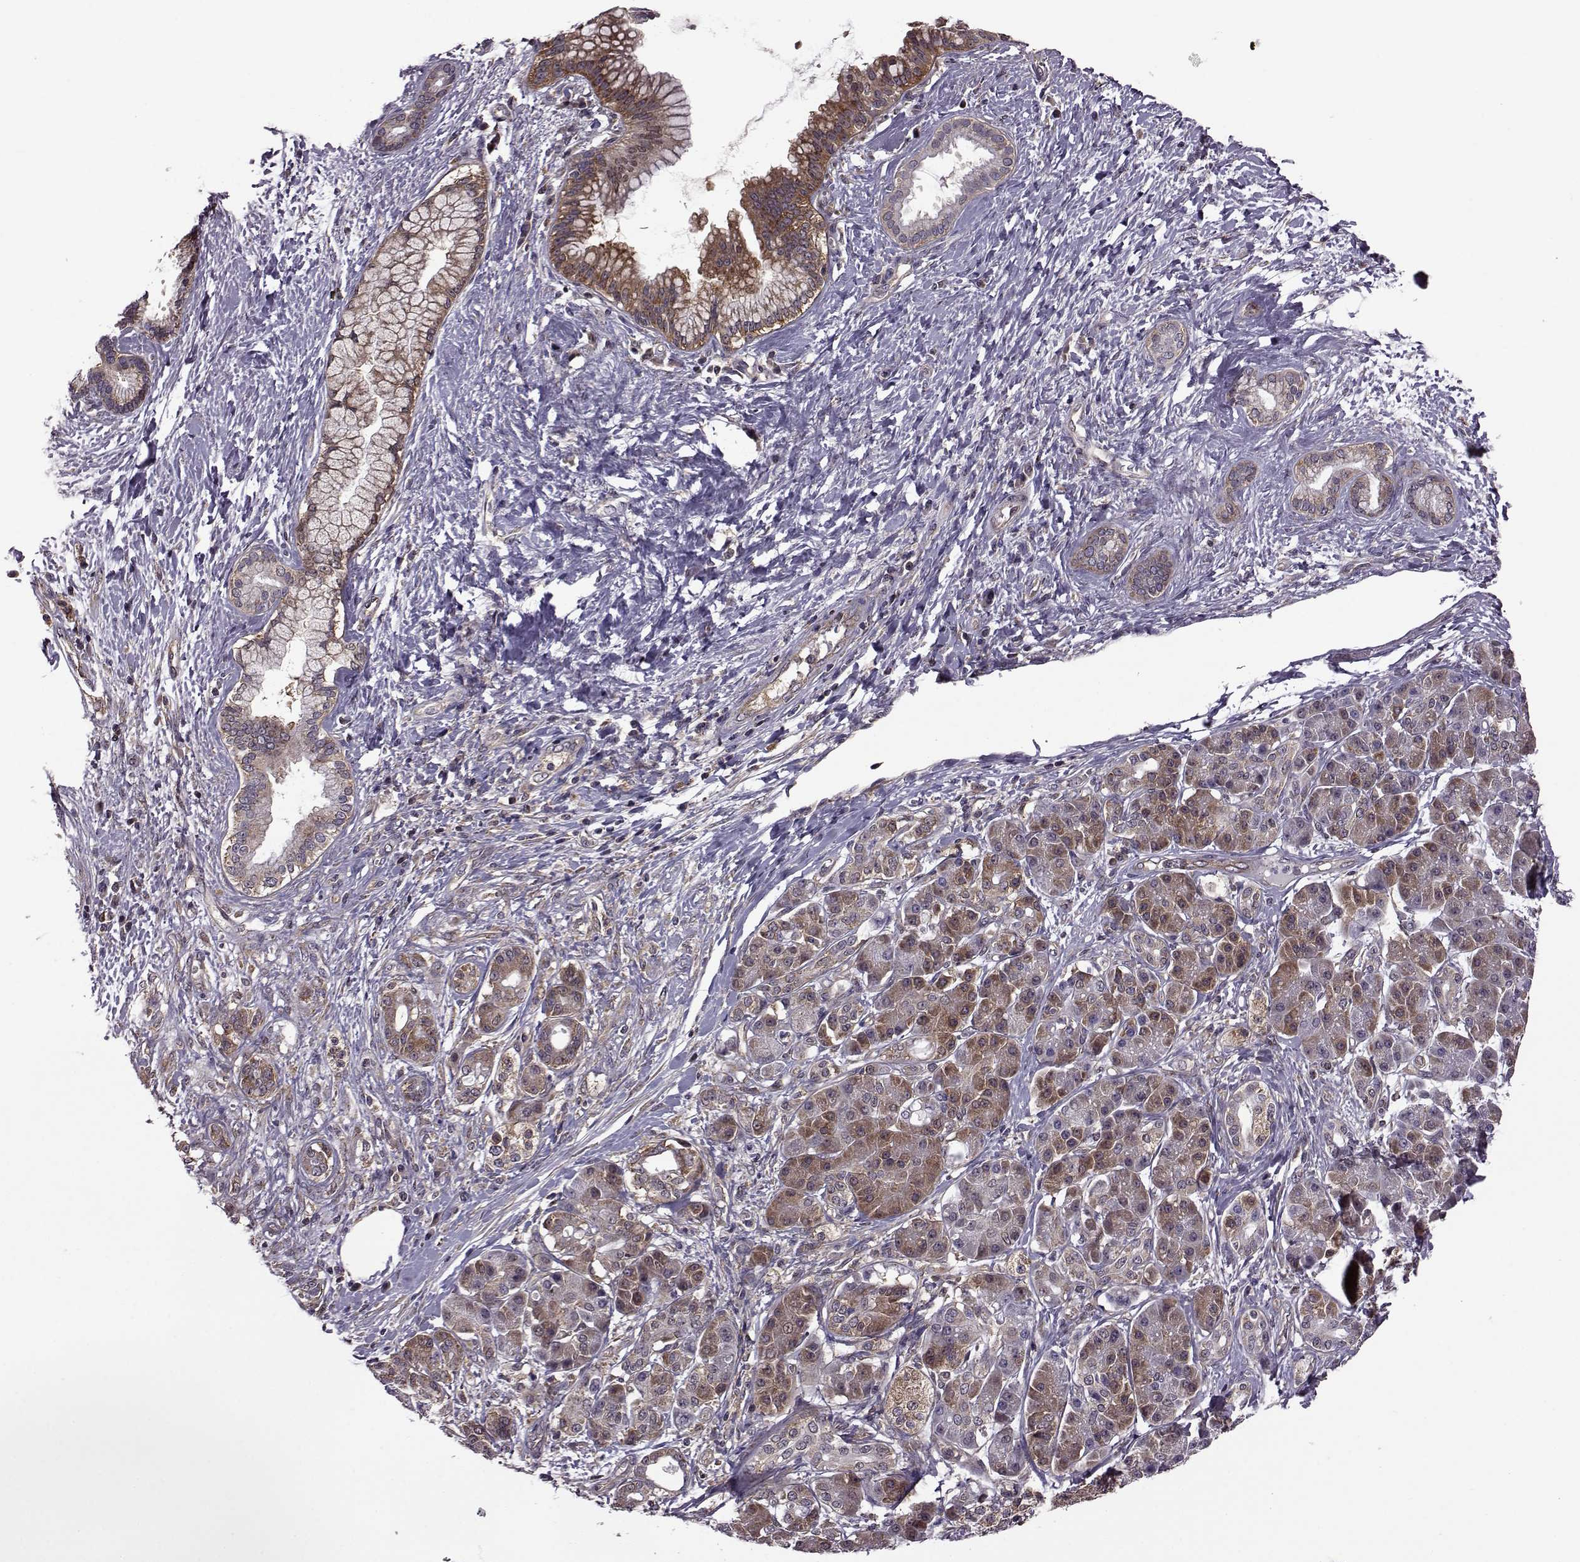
{"staining": {"intensity": "strong", "quantity": ">75%", "location": "cytoplasmic/membranous"}, "tissue": "pancreatic cancer", "cell_type": "Tumor cells", "image_type": "cancer", "snomed": [{"axis": "morphology", "description": "Adenocarcinoma, NOS"}, {"axis": "topography", "description": "Pancreas"}], "caption": "Immunohistochemistry (IHC) photomicrograph of adenocarcinoma (pancreatic) stained for a protein (brown), which displays high levels of strong cytoplasmic/membranous expression in approximately >75% of tumor cells.", "gene": "URI1", "patient": {"sex": "female", "age": 73}}